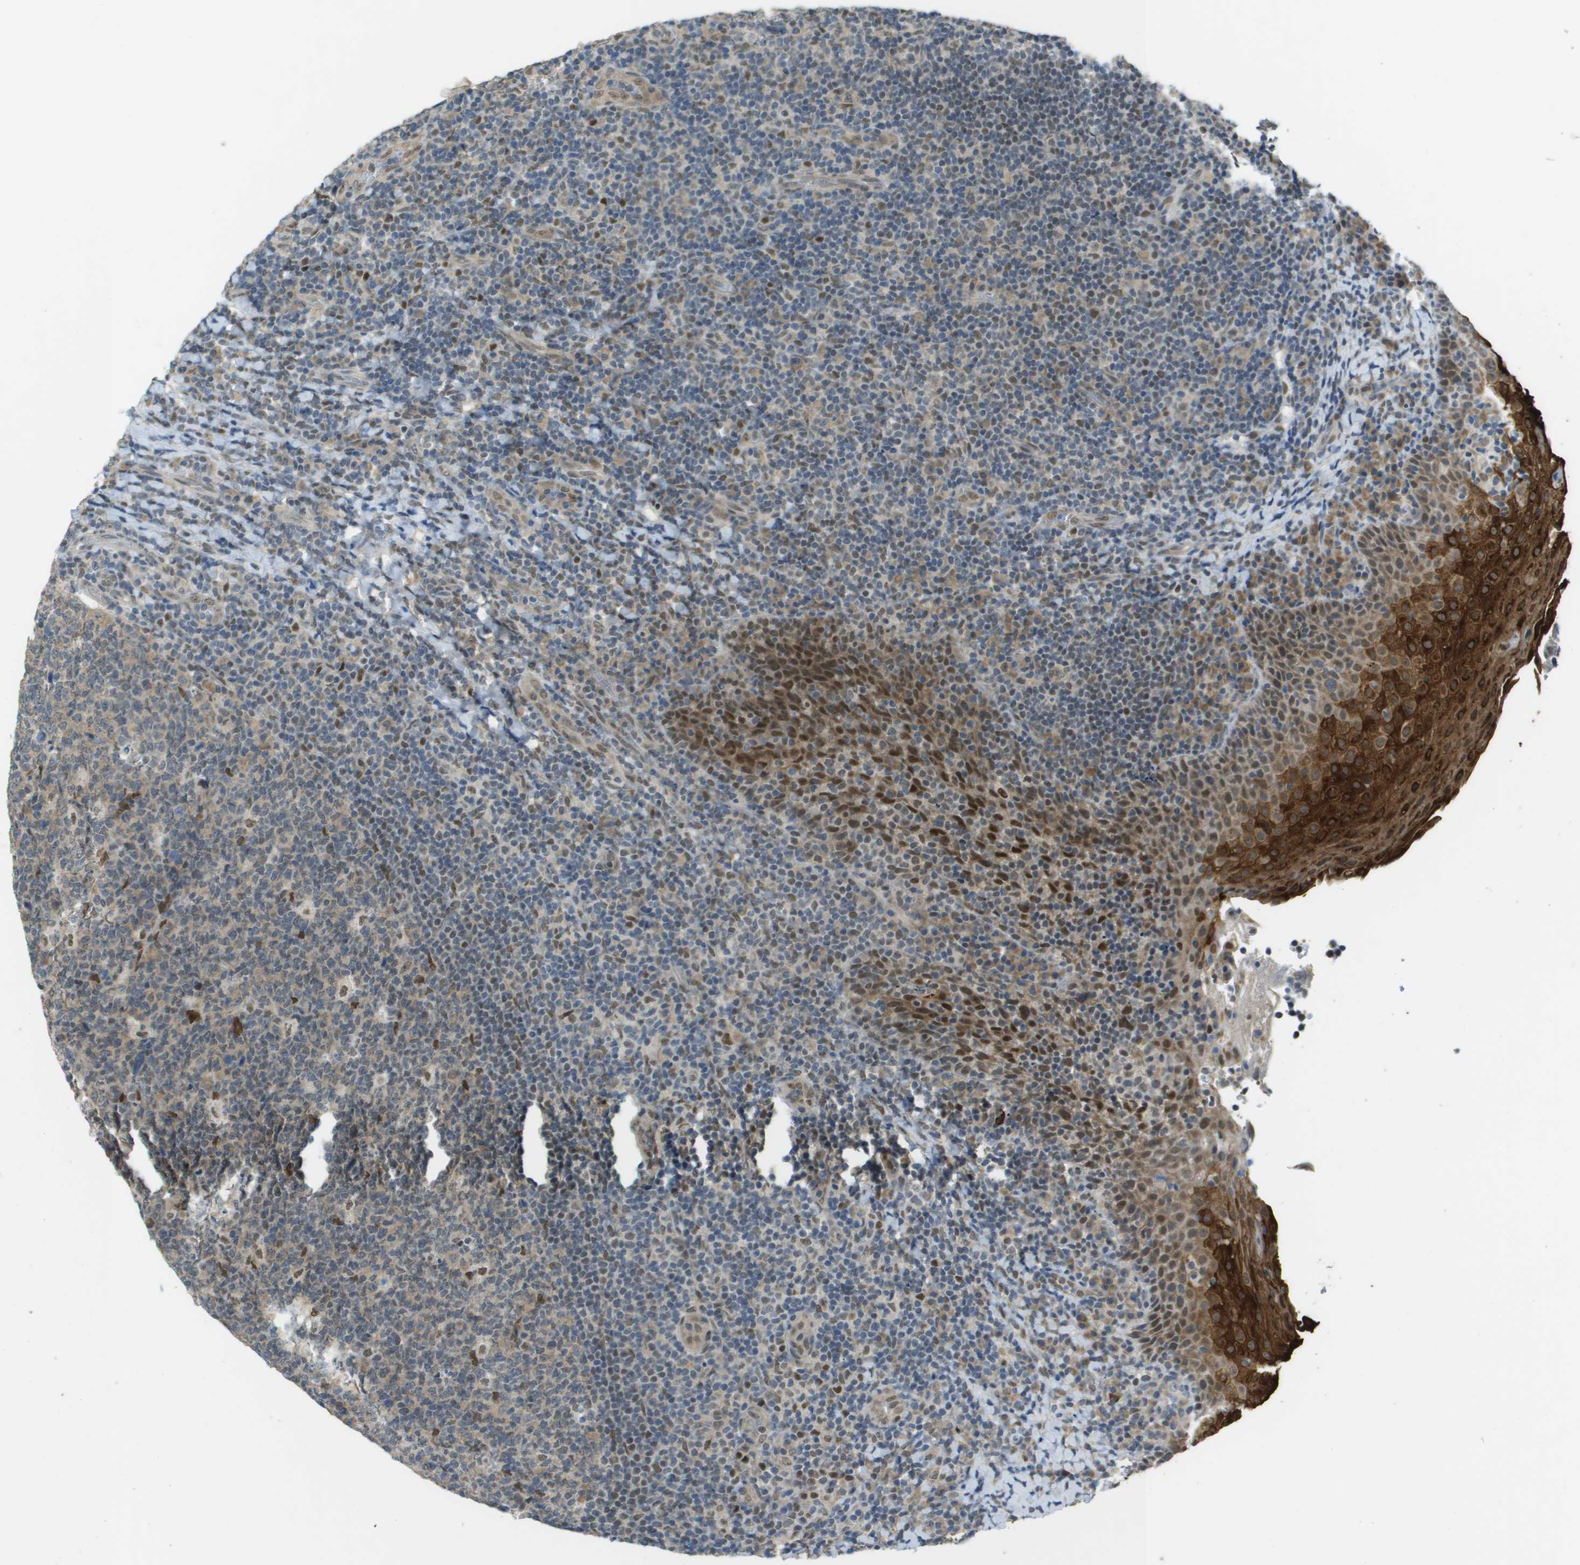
{"staining": {"intensity": "strong", "quantity": "<25%", "location": "nuclear"}, "tissue": "tonsil", "cell_type": "Germinal center cells", "image_type": "normal", "snomed": [{"axis": "morphology", "description": "Normal tissue, NOS"}, {"axis": "topography", "description": "Tonsil"}], "caption": "Approximately <25% of germinal center cells in unremarkable tonsil show strong nuclear protein expression as visualized by brown immunohistochemical staining.", "gene": "ARID1B", "patient": {"sex": "male", "age": 17}}